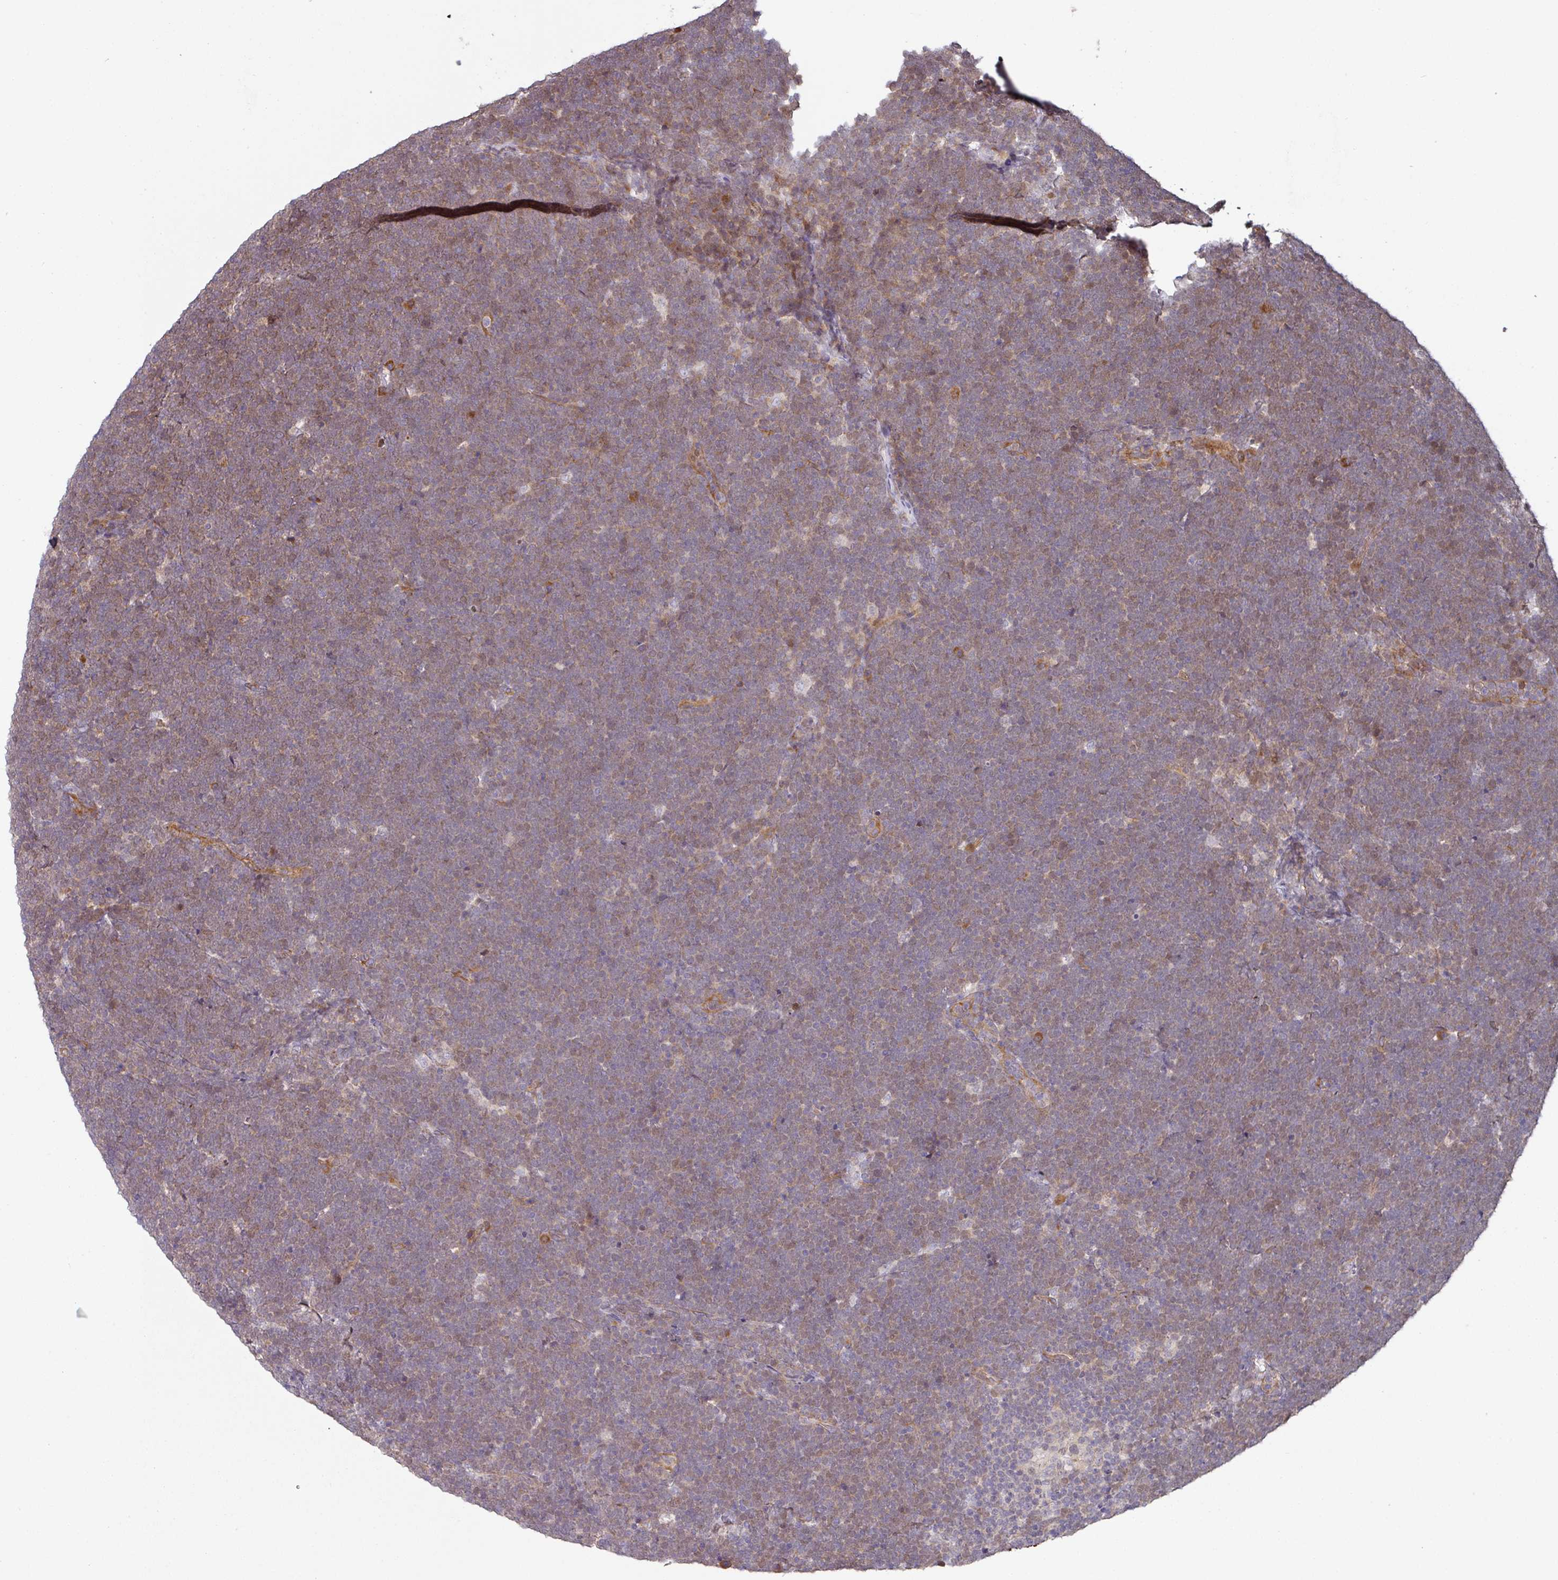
{"staining": {"intensity": "weak", "quantity": "<25%", "location": "nuclear"}, "tissue": "lymphoma", "cell_type": "Tumor cells", "image_type": "cancer", "snomed": [{"axis": "morphology", "description": "Malignant lymphoma, non-Hodgkin's type, High grade"}, {"axis": "topography", "description": "Lymph node"}], "caption": "There is no significant expression in tumor cells of lymphoma. Nuclei are stained in blue.", "gene": "CASP2", "patient": {"sex": "male", "age": 13}}